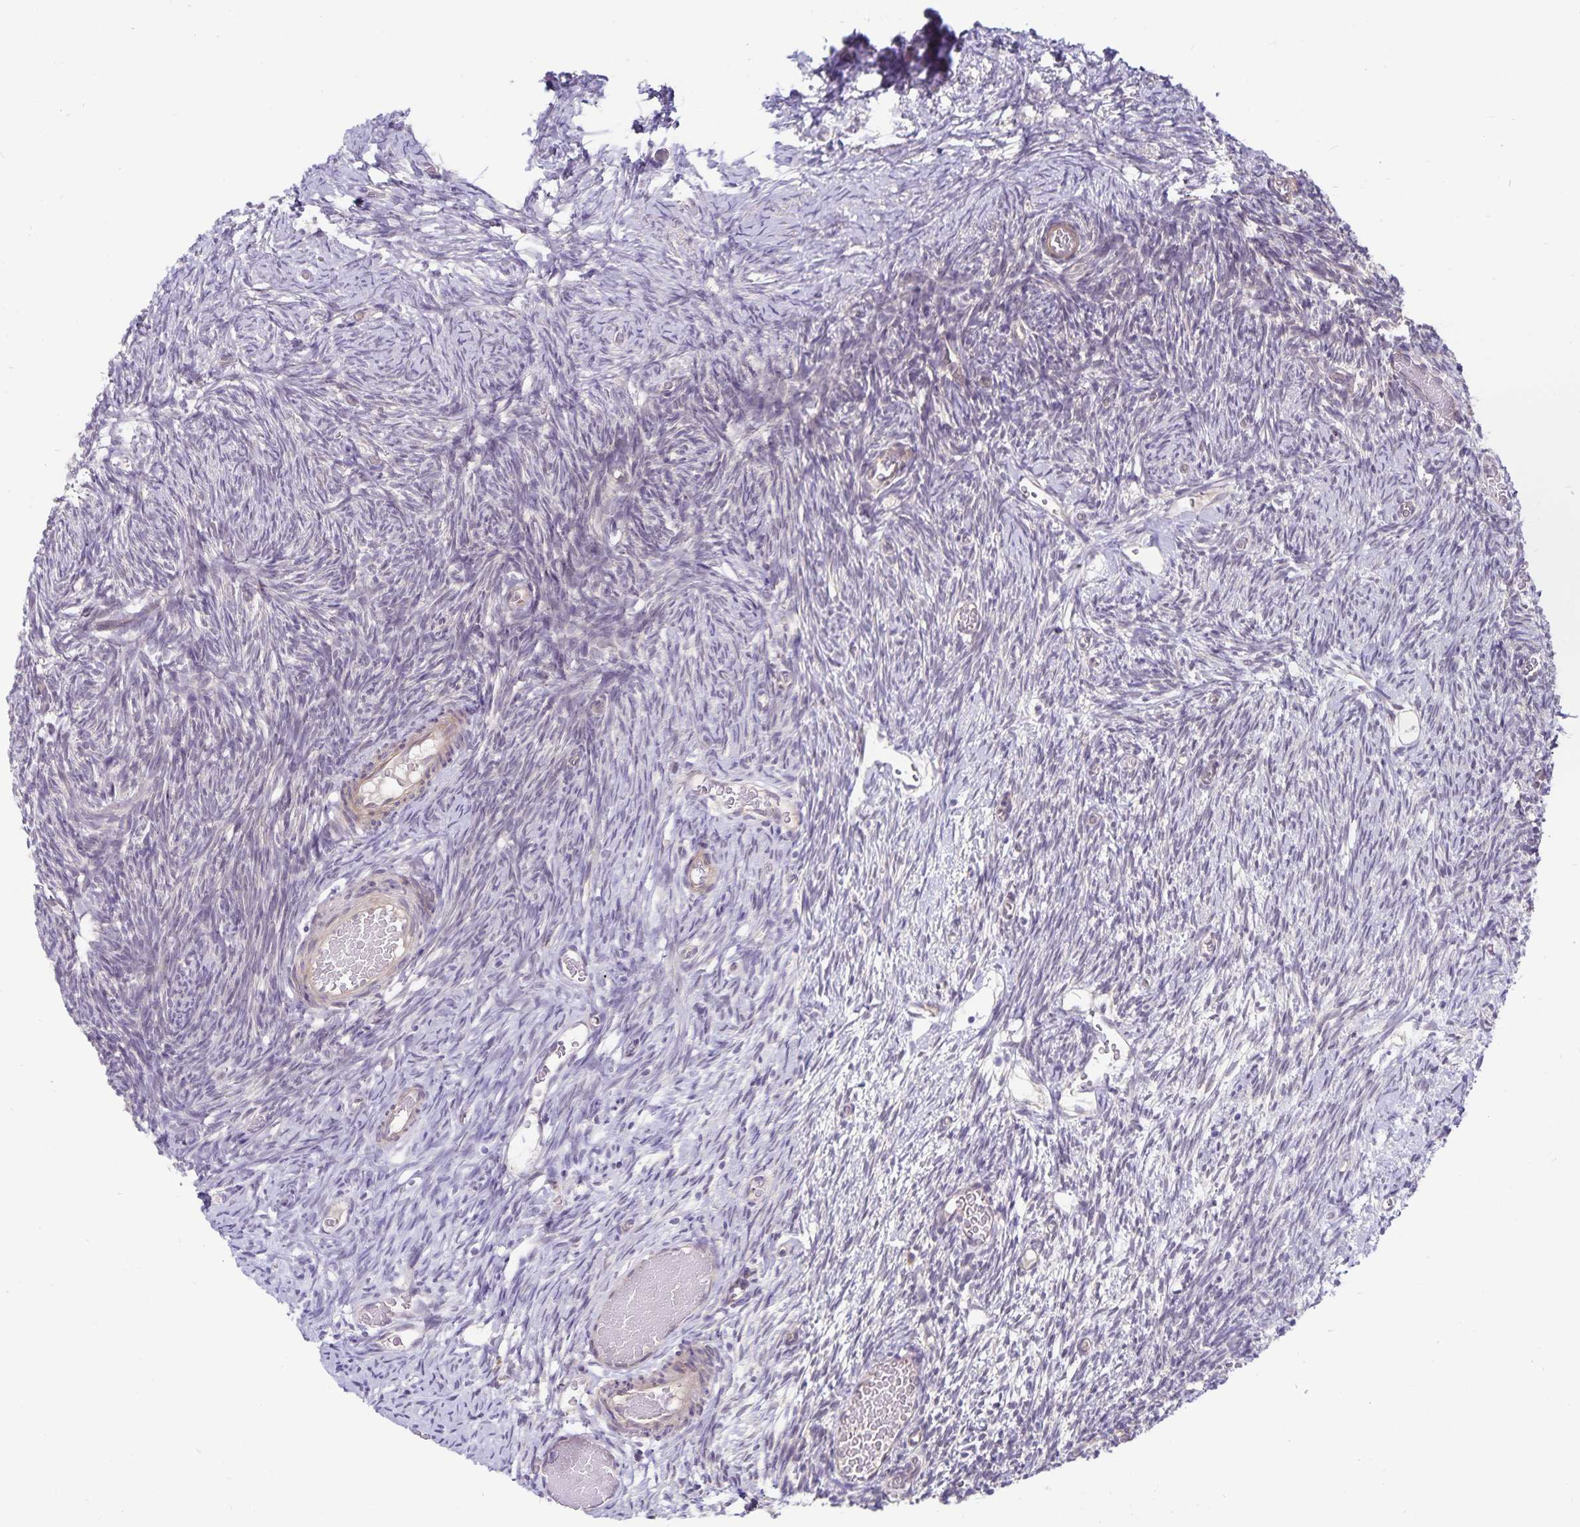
{"staining": {"intensity": "negative", "quantity": "none", "location": "none"}, "tissue": "ovary", "cell_type": "Follicle cells", "image_type": "normal", "snomed": [{"axis": "morphology", "description": "Normal tissue, NOS"}, {"axis": "topography", "description": "Ovary"}], "caption": "A high-resolution image shows IHC staining of normal ovary, which reveals no significant expression in follicle cells.", "gene": "CDKN2B", "patient": {"sex": "female", "age": 39}}